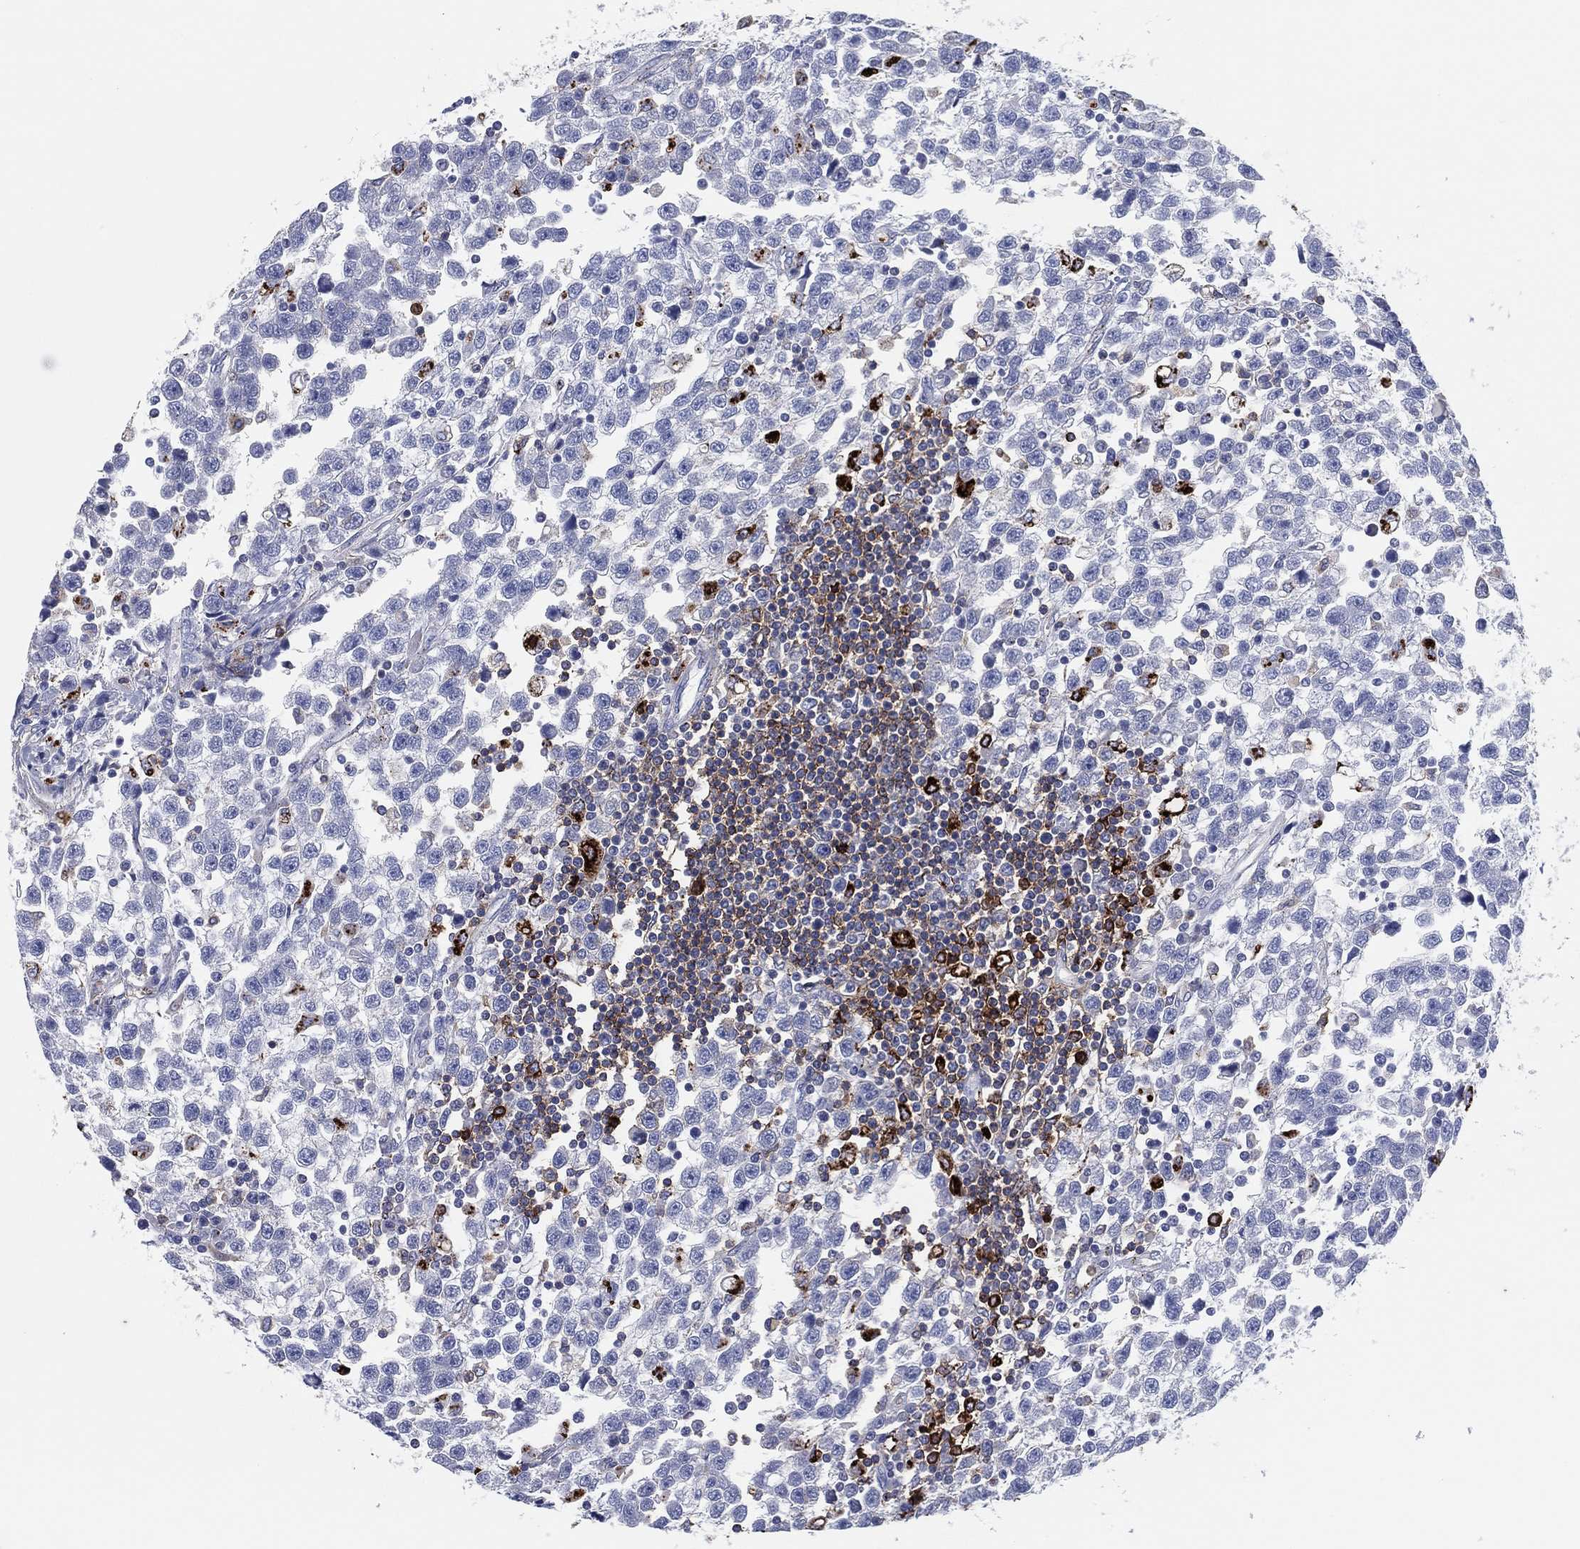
{"staining": {"intensity": "negative", "quantity": "none", "location": "none"}, "tissue": "testis cancer", "cell_type": "Tumor cells", "image_type": "cancer", "snomed": [{"axis": "morphology", "description": "Seminoma, NOS"}, {"axis": "topography", "description": "Testis"}], "caption": "Immunohistochemistry (IHC) histopathology image of human testis seminoma stained for a protein (brown), which displays no staining in tumor cells. (DAB immunohistochemistry (IHC) visualized using brightfield microscopy, high magnification).", "gene": "PLAC8", "patient": {"sex": "male", "age": 34}}